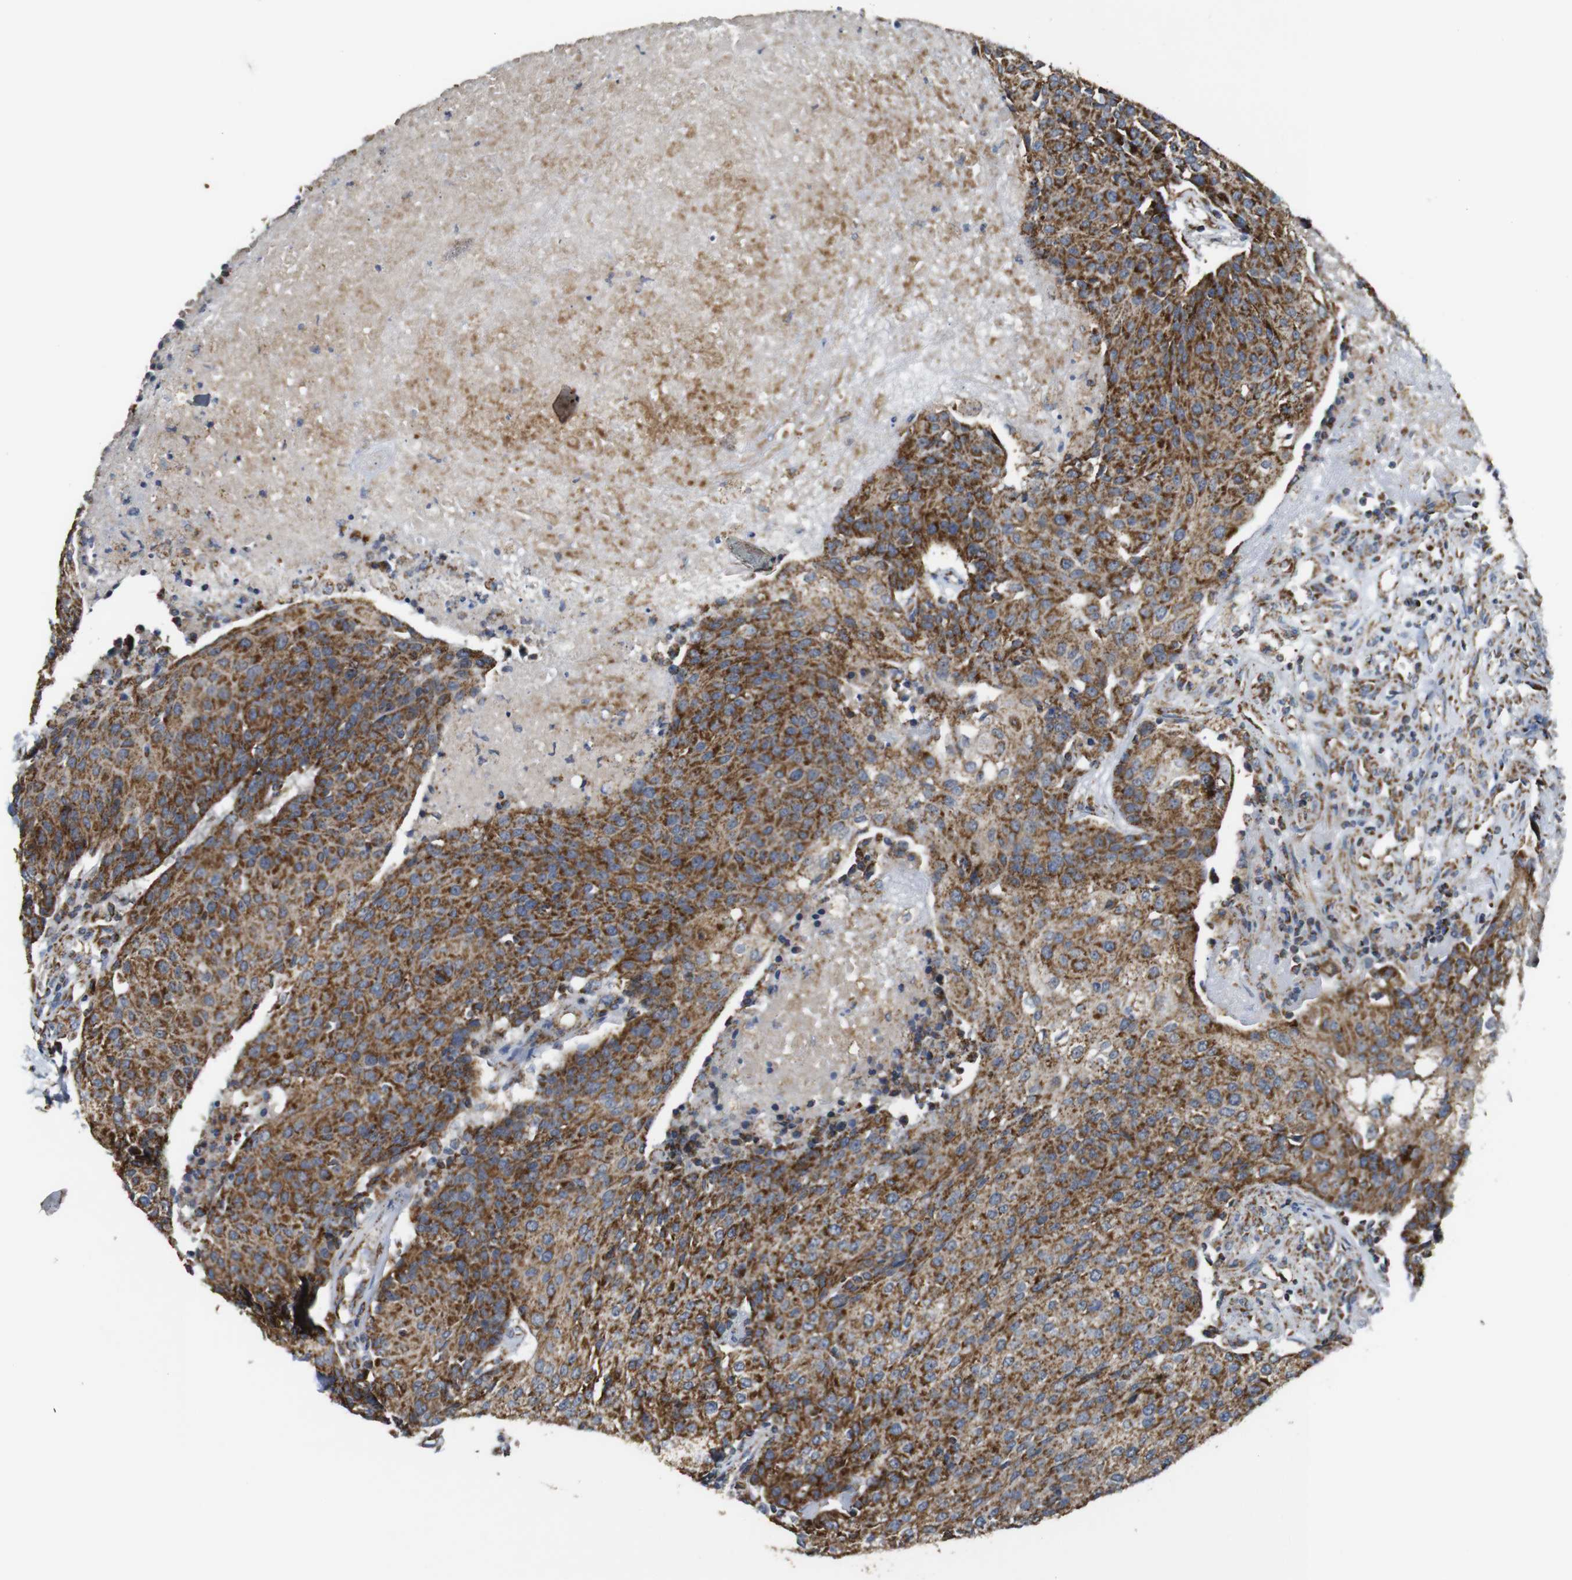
{"staining": {"intensity": "strong", "quantity": ">75%", "location": "cytoplasmic/membranous"}, "tissue": "urothelial cancer", "cell_type": "Tumor cells", "image_type": "cancer", "snomed": [{"axis": "morphology", "description": "Urothelial carcinoma, High grade"}, {"axis": "topography", "description": "Urinary bladder"}], "caption": "Immunohistochemical staining of urothelial cancer exhibits high levels of strong cytoplasmic/membranous protein expression in about >75% of tumor cells. Nuclei are stained in blue.", "gene": "NR3C2", "patient": {"sex": "female", "age": 85}}